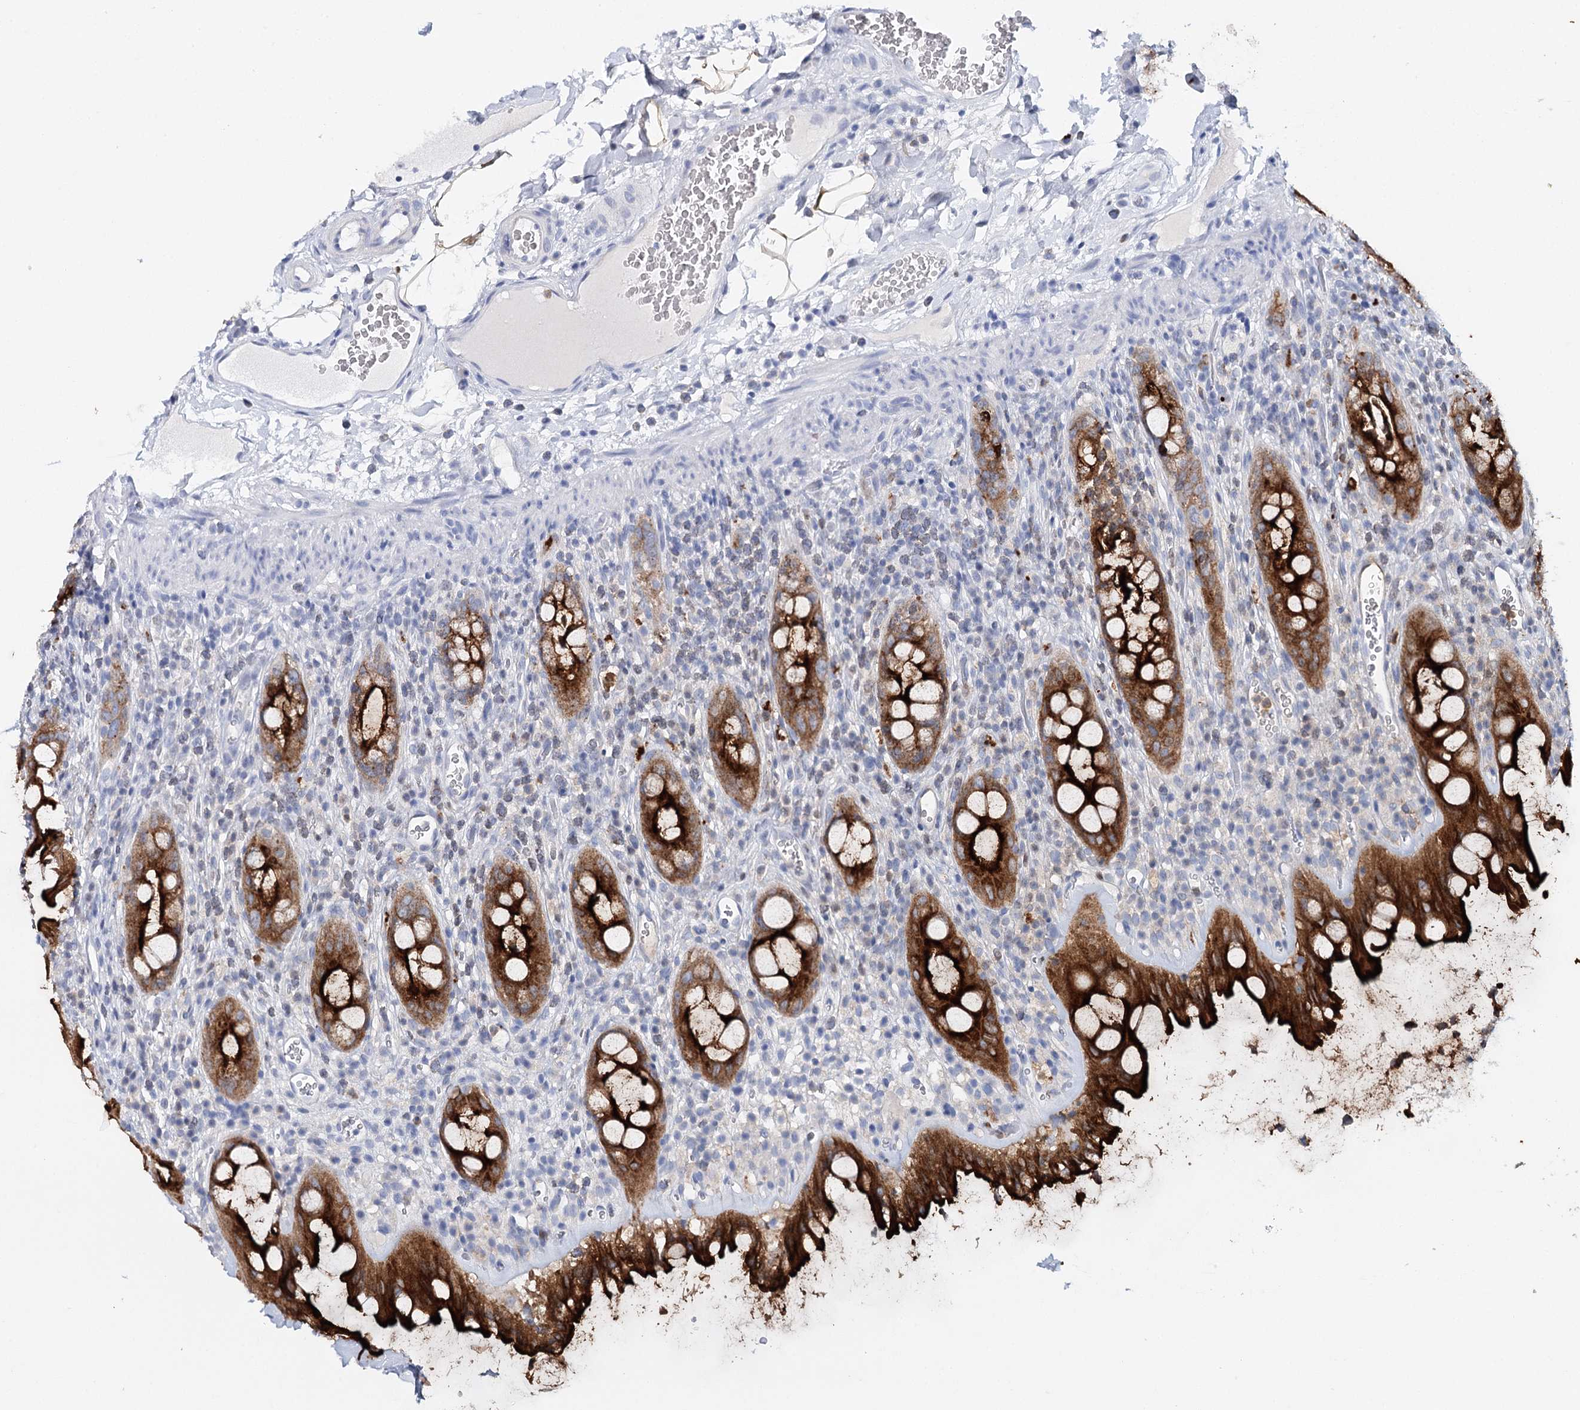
{"staining": {"intensity": "strong", "quantity": ">75%", "location": "cytoplasmic/membranous"}, "tissue": "rectum", "cell_type": "Glandular cells", "image_type": "normal", "snomed": [{"axis": "morphology", "description": "Normal tissue, NOS"}, {"axis": "topography", "description": "Rectum"}], "caption": "This histopathology image reveals immunohistochemistry staining of normal rectum, with high strong cytoplasmic/membranous positivity in approximately >75% of glandular cells.", "gene": "CEACAM8", "patient": {"sex": "female", "age": 57}}